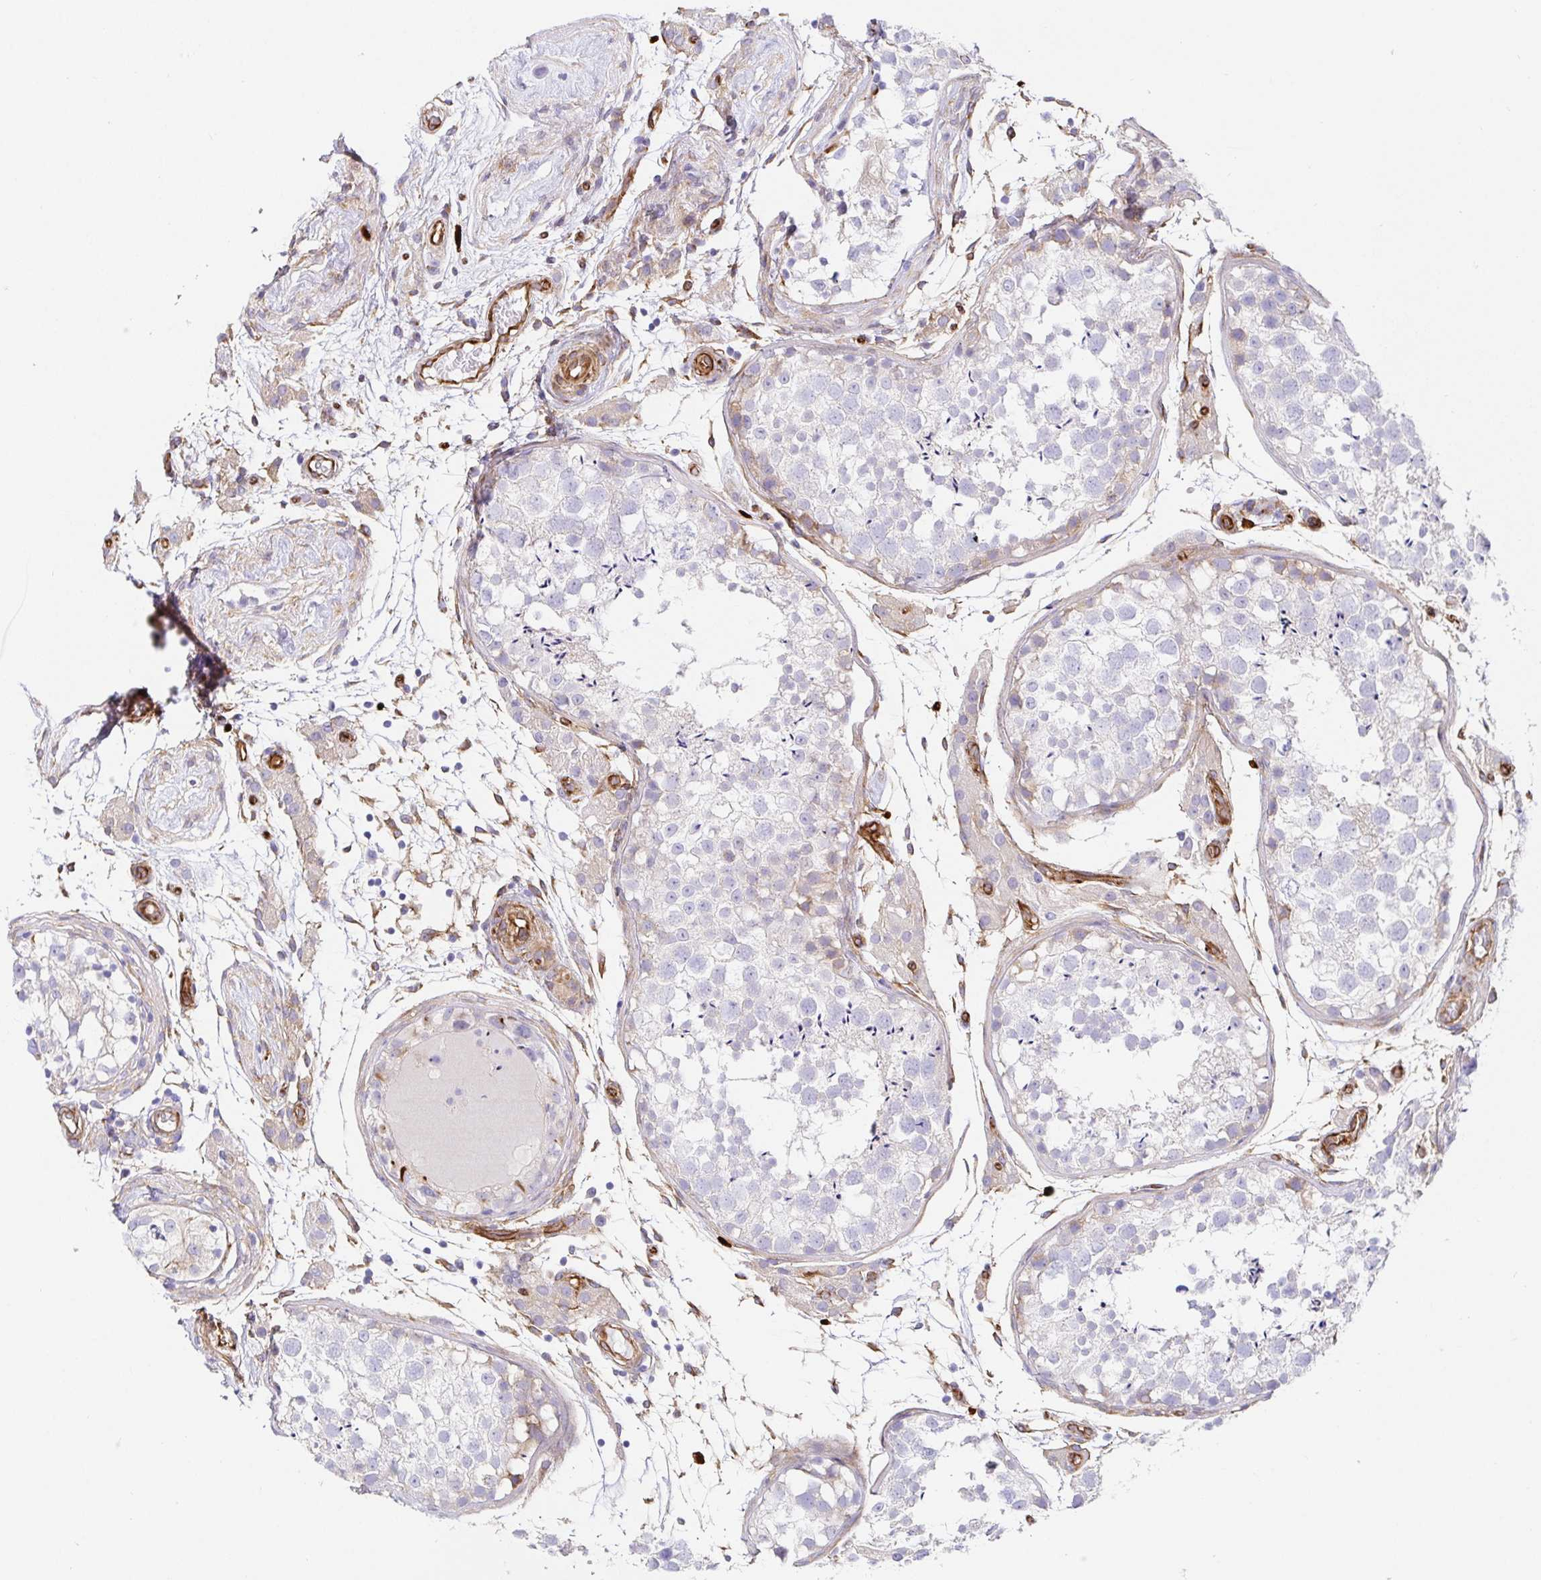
{"staining": {"intensity": "negative", "quantity": "none", "location": "none"}, "tissue": "testis", "cell_type": "Cells in seminiferous ducts", "image_type": "normal", "snomed": [{"axis": "morphology", "description": "Normal tissue, NOS"}, {"axis": "morphology", "description": "Seminoma, NOS"}, {"axis": "topography", "description": "Testis"}], "caption": "Protein analysis of normal testis displays no significant expression in cells in seminiferous ducts.", "gene": "DOCK1", "patient": {"sex": "male", "age": 29}}